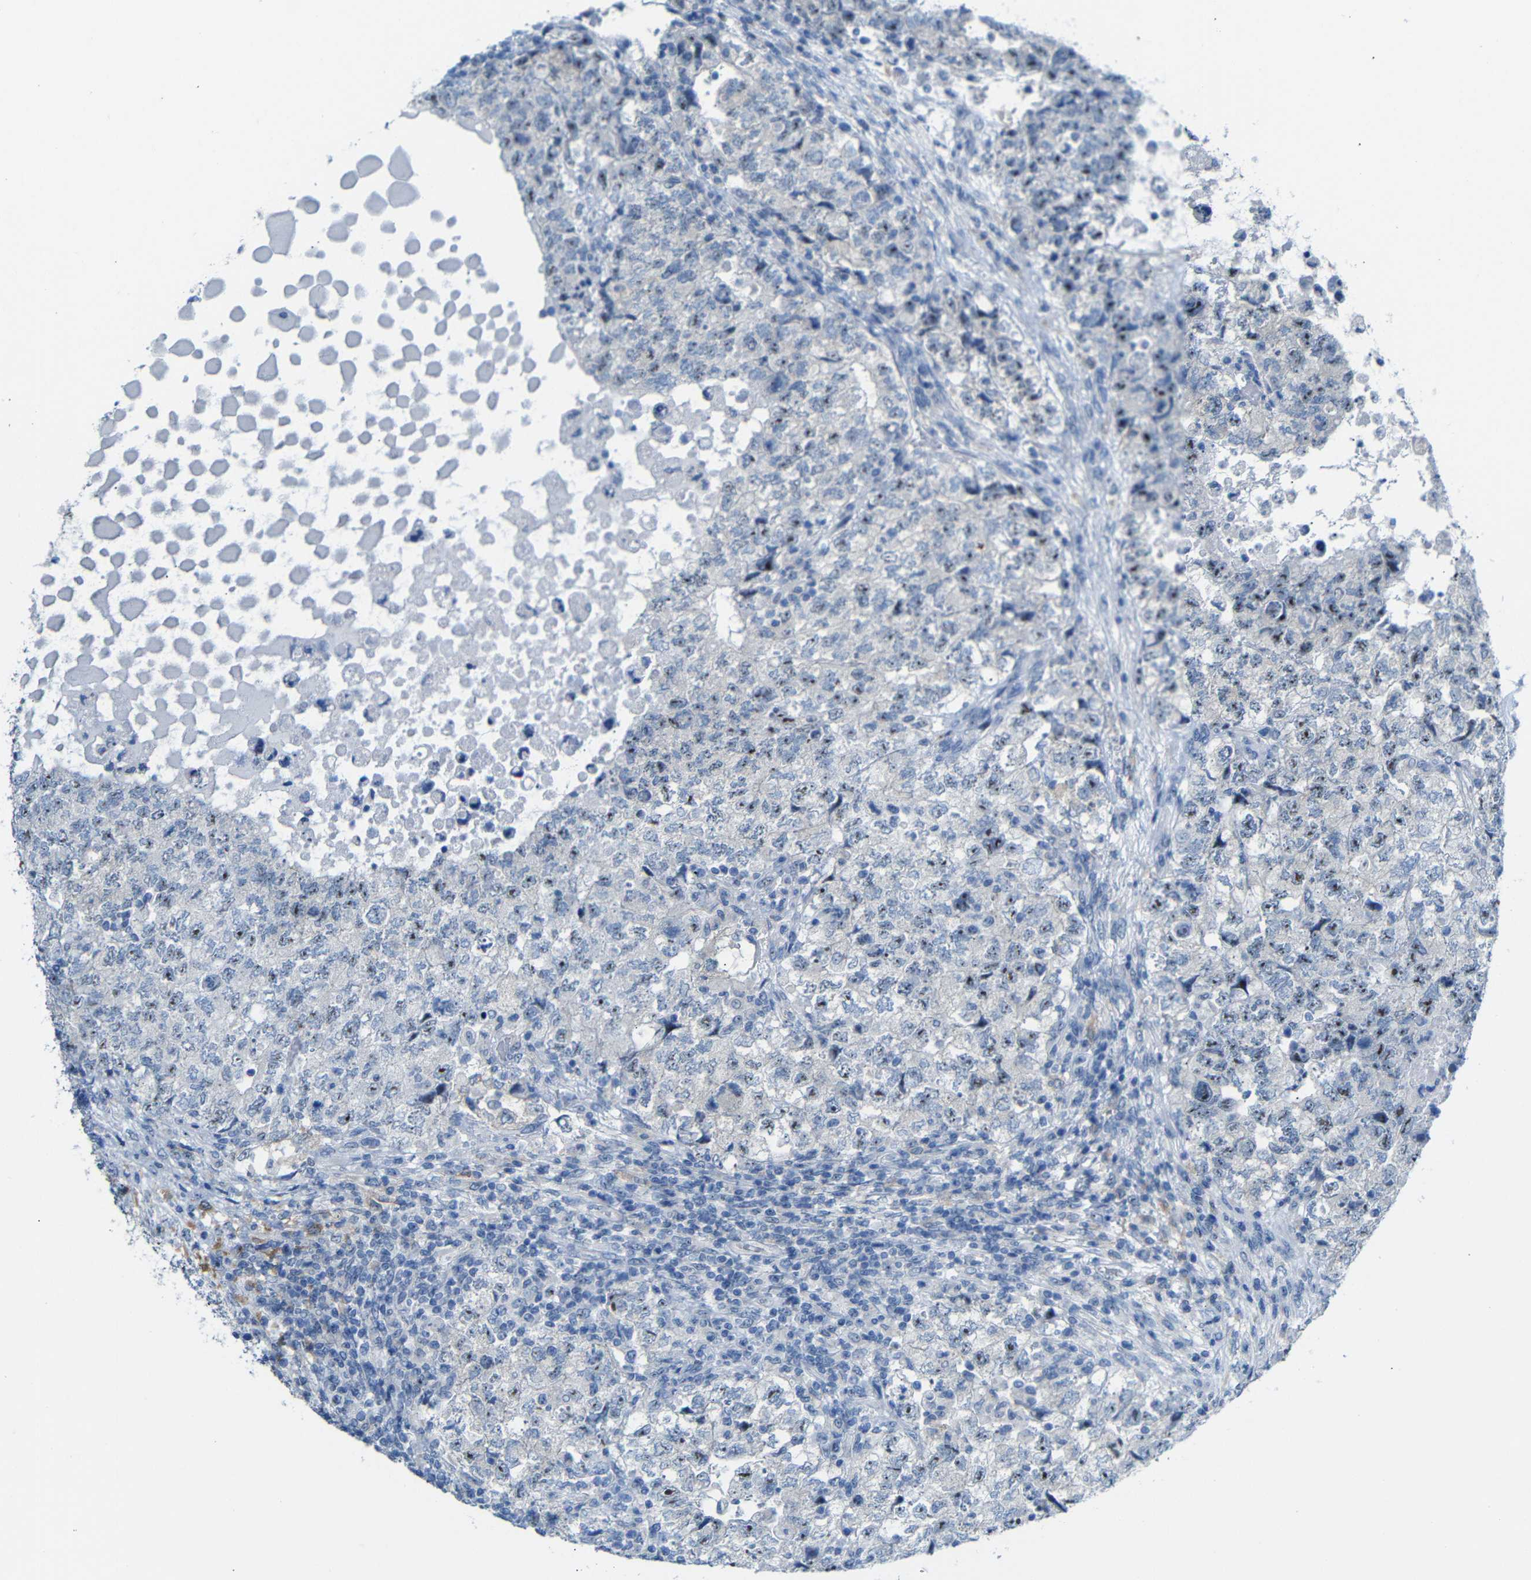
{"staining": {"intensity": "moderate", "quantity": "25%-75%", "location": "nuclear"}, "tissue": "testis cancer", "cell_type": "Tumor cells", "image_type": "cancer", "snomed": [{"axis": "morphology", "description": "Carcinoma, Embryonal, NOS"}, {"axis": "topography", "description": "Testis"}], "caption": "A photomicrograph showing moderate nuclear expression in about 25%-75% of tumor cells in embryonal carcinoma (testis), as visualized by brown immunohistochemical staining.", "gene": "C1orf210", "patient": {"sex": "male", "age": 36}}